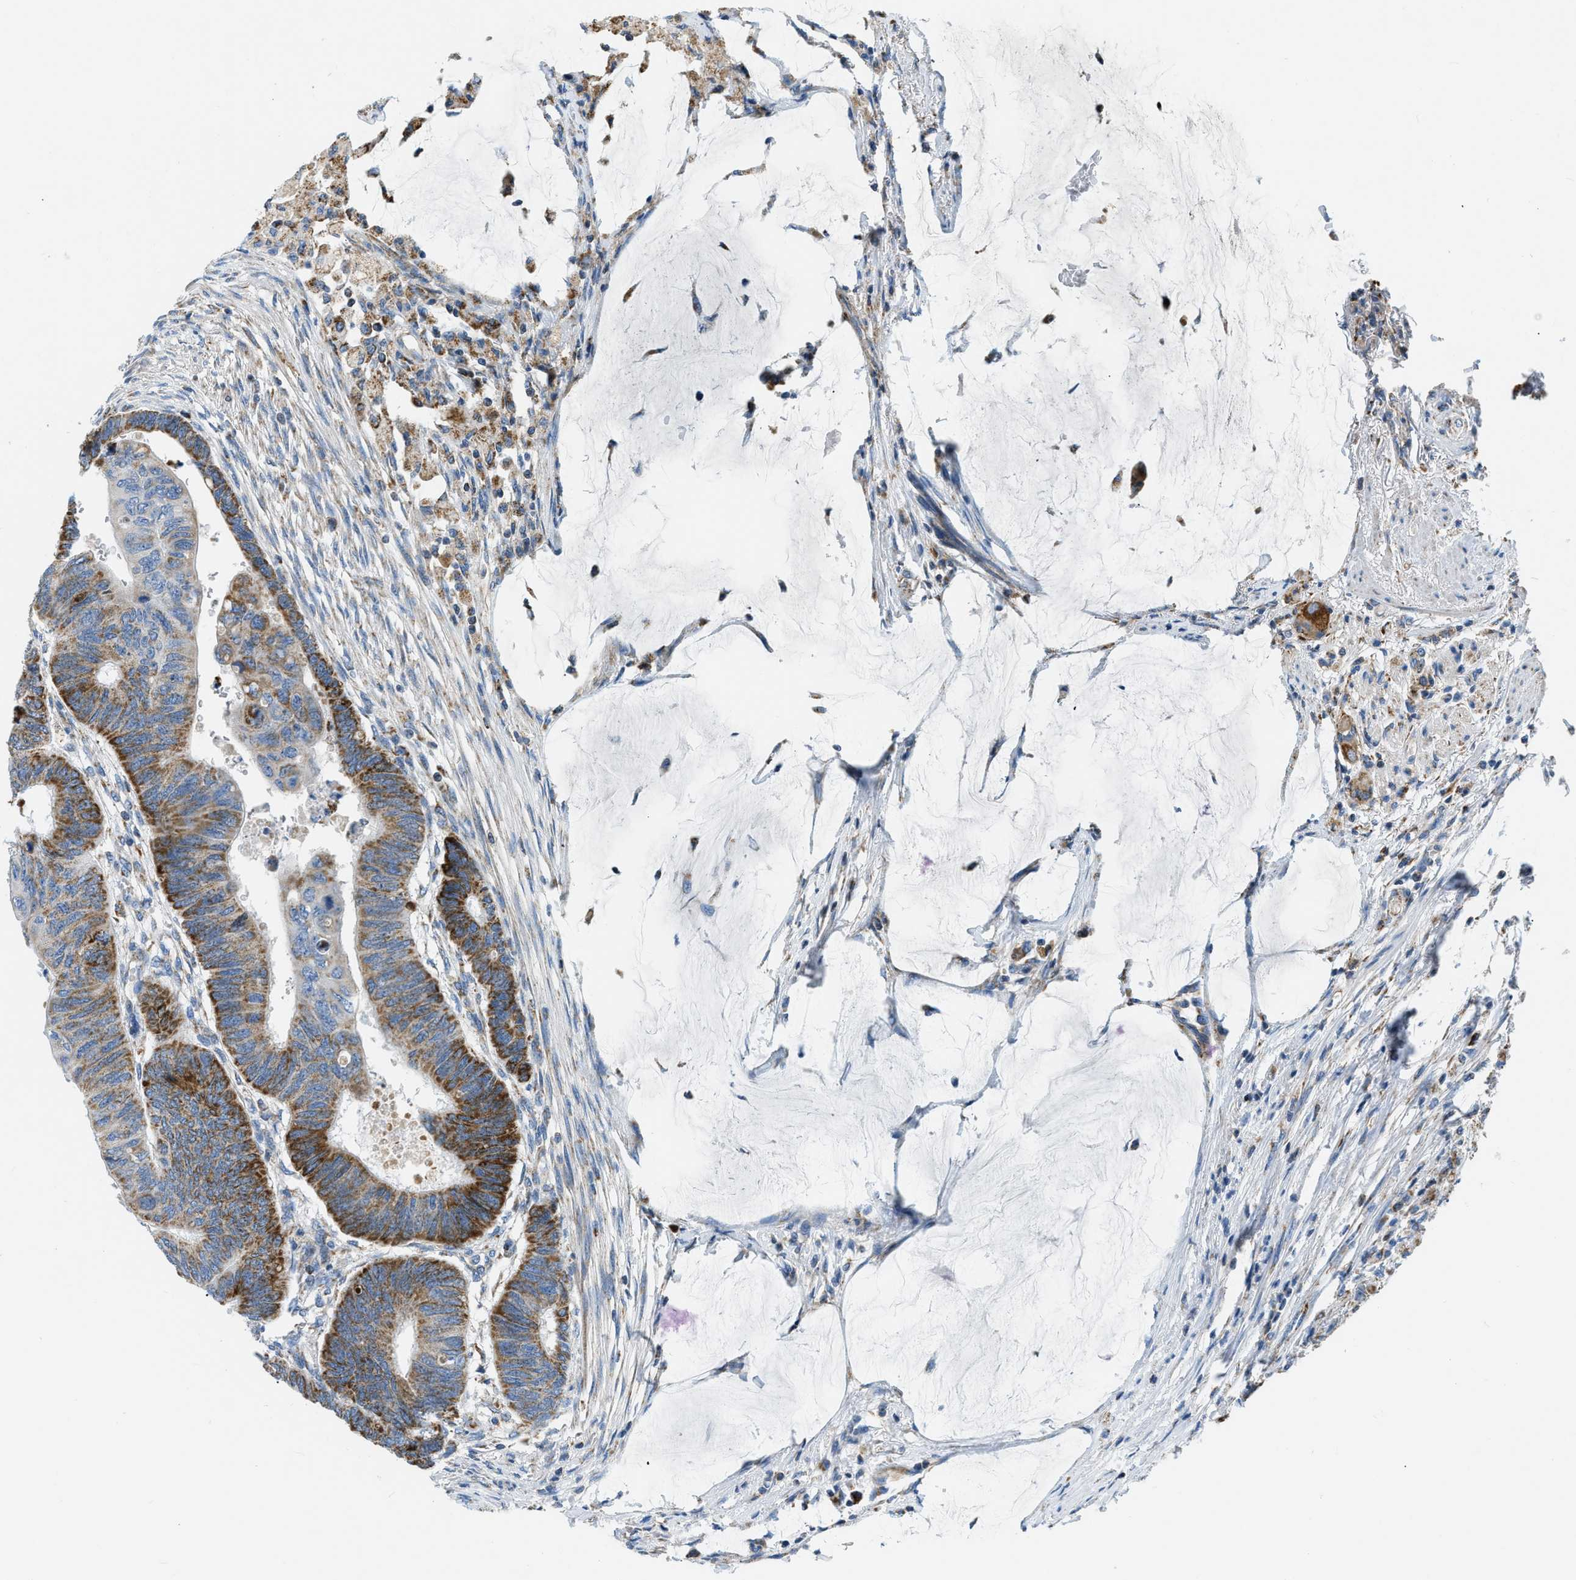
{"staining": {"intensity": "moderate", "quantity": ">75%", "location": "cytoplasmic/membranous"}, "tissue": "colorectal cancer", "cell_type": "Tumor cells", "image_type": "cancer", "snomed": [{"axis": "morphology", "description": "Normal tissue, NOS"}, {"axis": "morphology", "description": "Adenocarcinoma, NOS"}, {"axis": "topography", "description": "Rectum"}, {"axis": "topography", "description": "Peripheral nerve tissue"}], "caption": "Colorectal adenocarcinoma was stained to show a protein in brown. There is medium levels of moderate cytoplasmic/membranous staining in approximately >75% of tumor cells. The protein of interest is shown in brown color, while the nuclei are stained blue.", "gene": "ACADVL", "patient": {"sex": "male", "age": 92}}